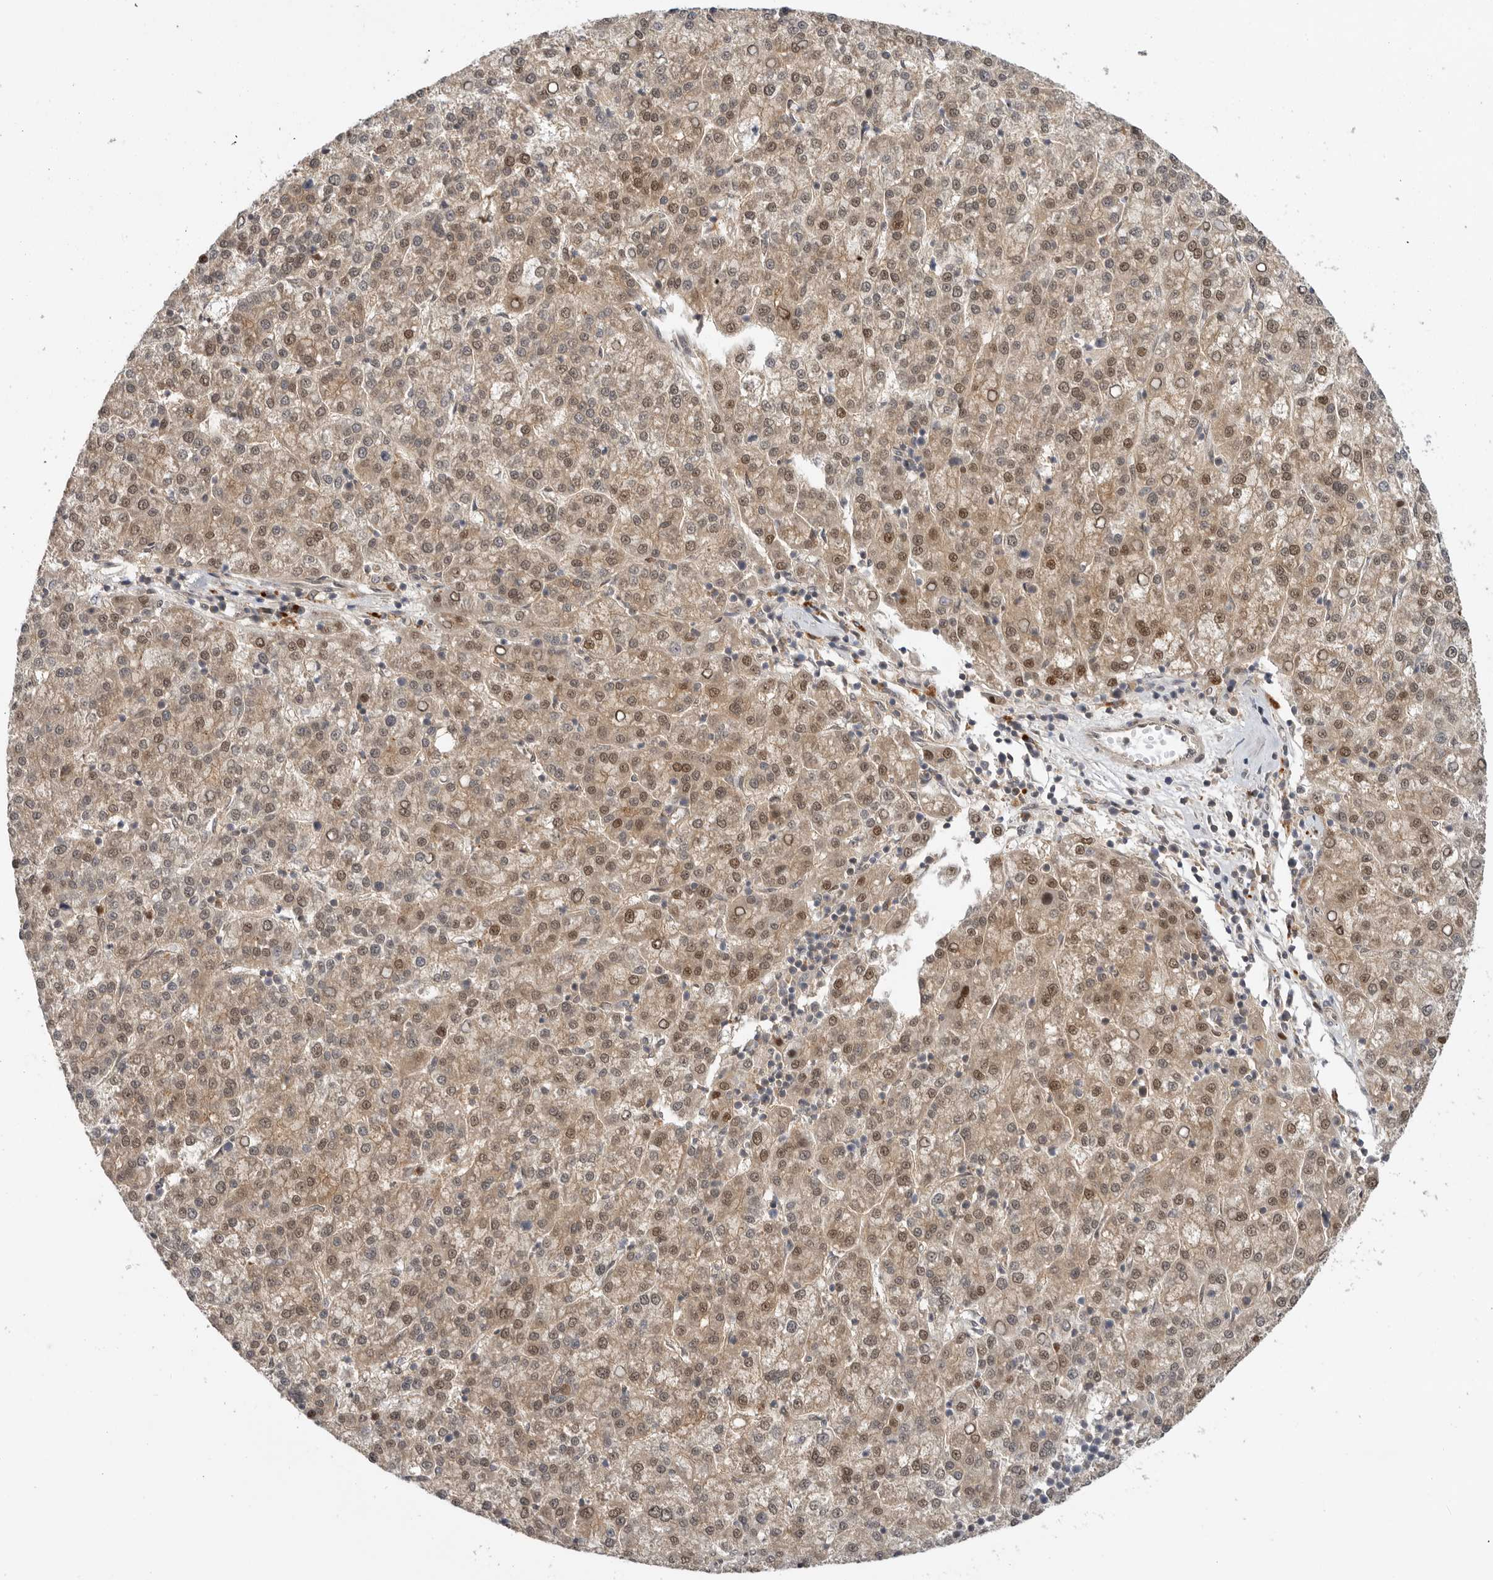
{"staining": {"intensity": "moderate", "quantity": "25%-75%", "location": "cytoplasmic/membranous,nuclear"}, "tissue": "liver cancer", "cell_type": "Tumor cells", "image_type": "cancer", "snomed": [{"axis": "morphology", "description": "Carcinoma, Hepatocellular, NOS"}, {"axis": "topography", "description": "Liver"}], "caption": "Human liver cancer (hepatocellular carcinoma) stained with a protein marker reveals moderate staining in tumor cells.", "gene": "DCAF8", "patient": {"sex": "female", "age": 58}}